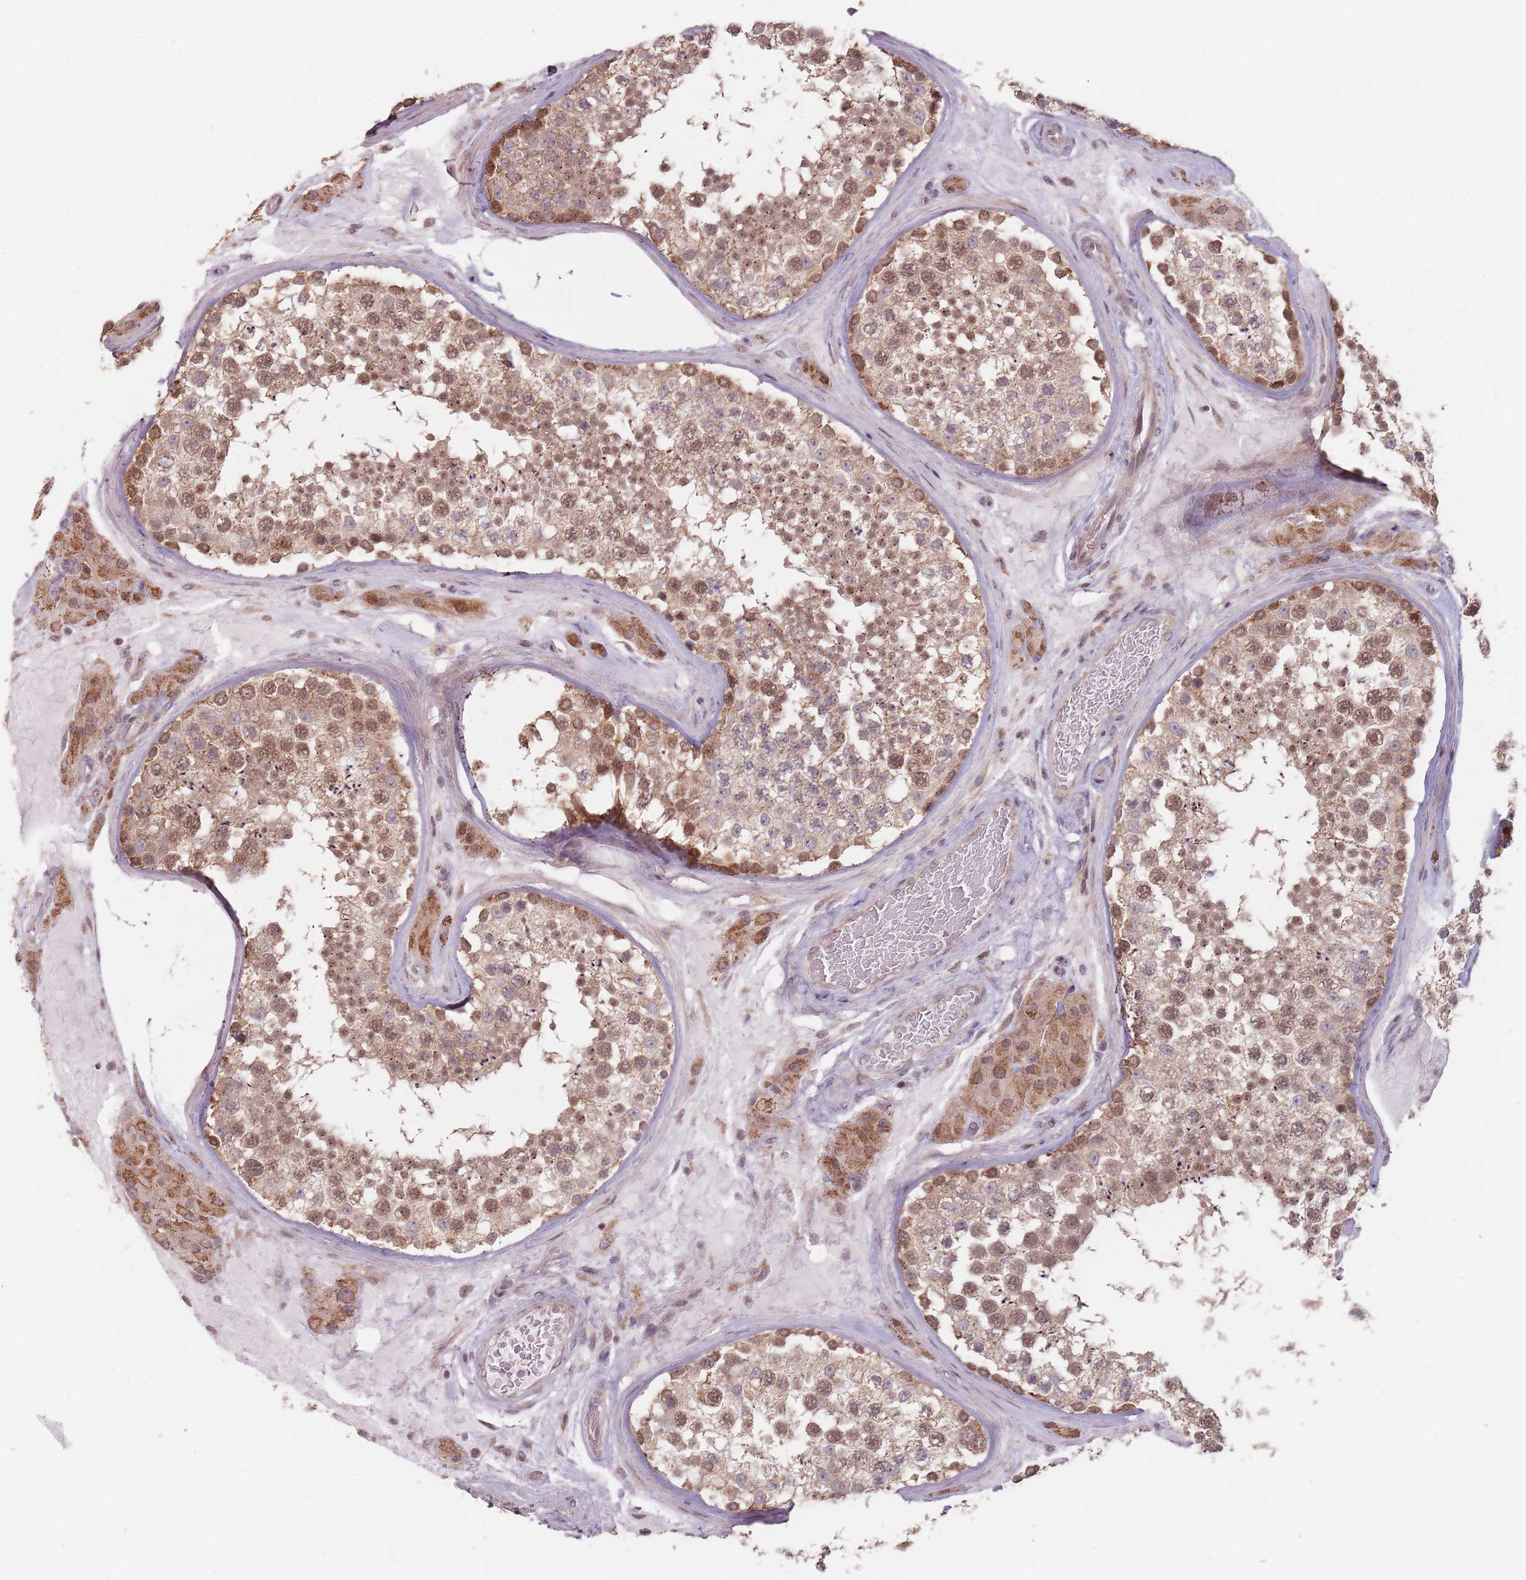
{"staining": {"intensity": "moderate", "quantity": ">75%", "location": "cytoplasmic/membranous,nuclear"}, "tissue": "testis", "cell_type": "Cells in seminiferous ducts", "image_type": "normal", "snomed": [{"axis": "morphology", "description": "Normal tissue, NOS"}, {"axis": "topography", "description": "Testis"}], "caption": "Testis stained with a brown dye displays moderate cytoplasmic/membranous,nuclear positive positivity in approximately >75% of cells in seminiferous ducts.", "gene": "VPS52", "patient": {"sex": "male", "age": 46}}